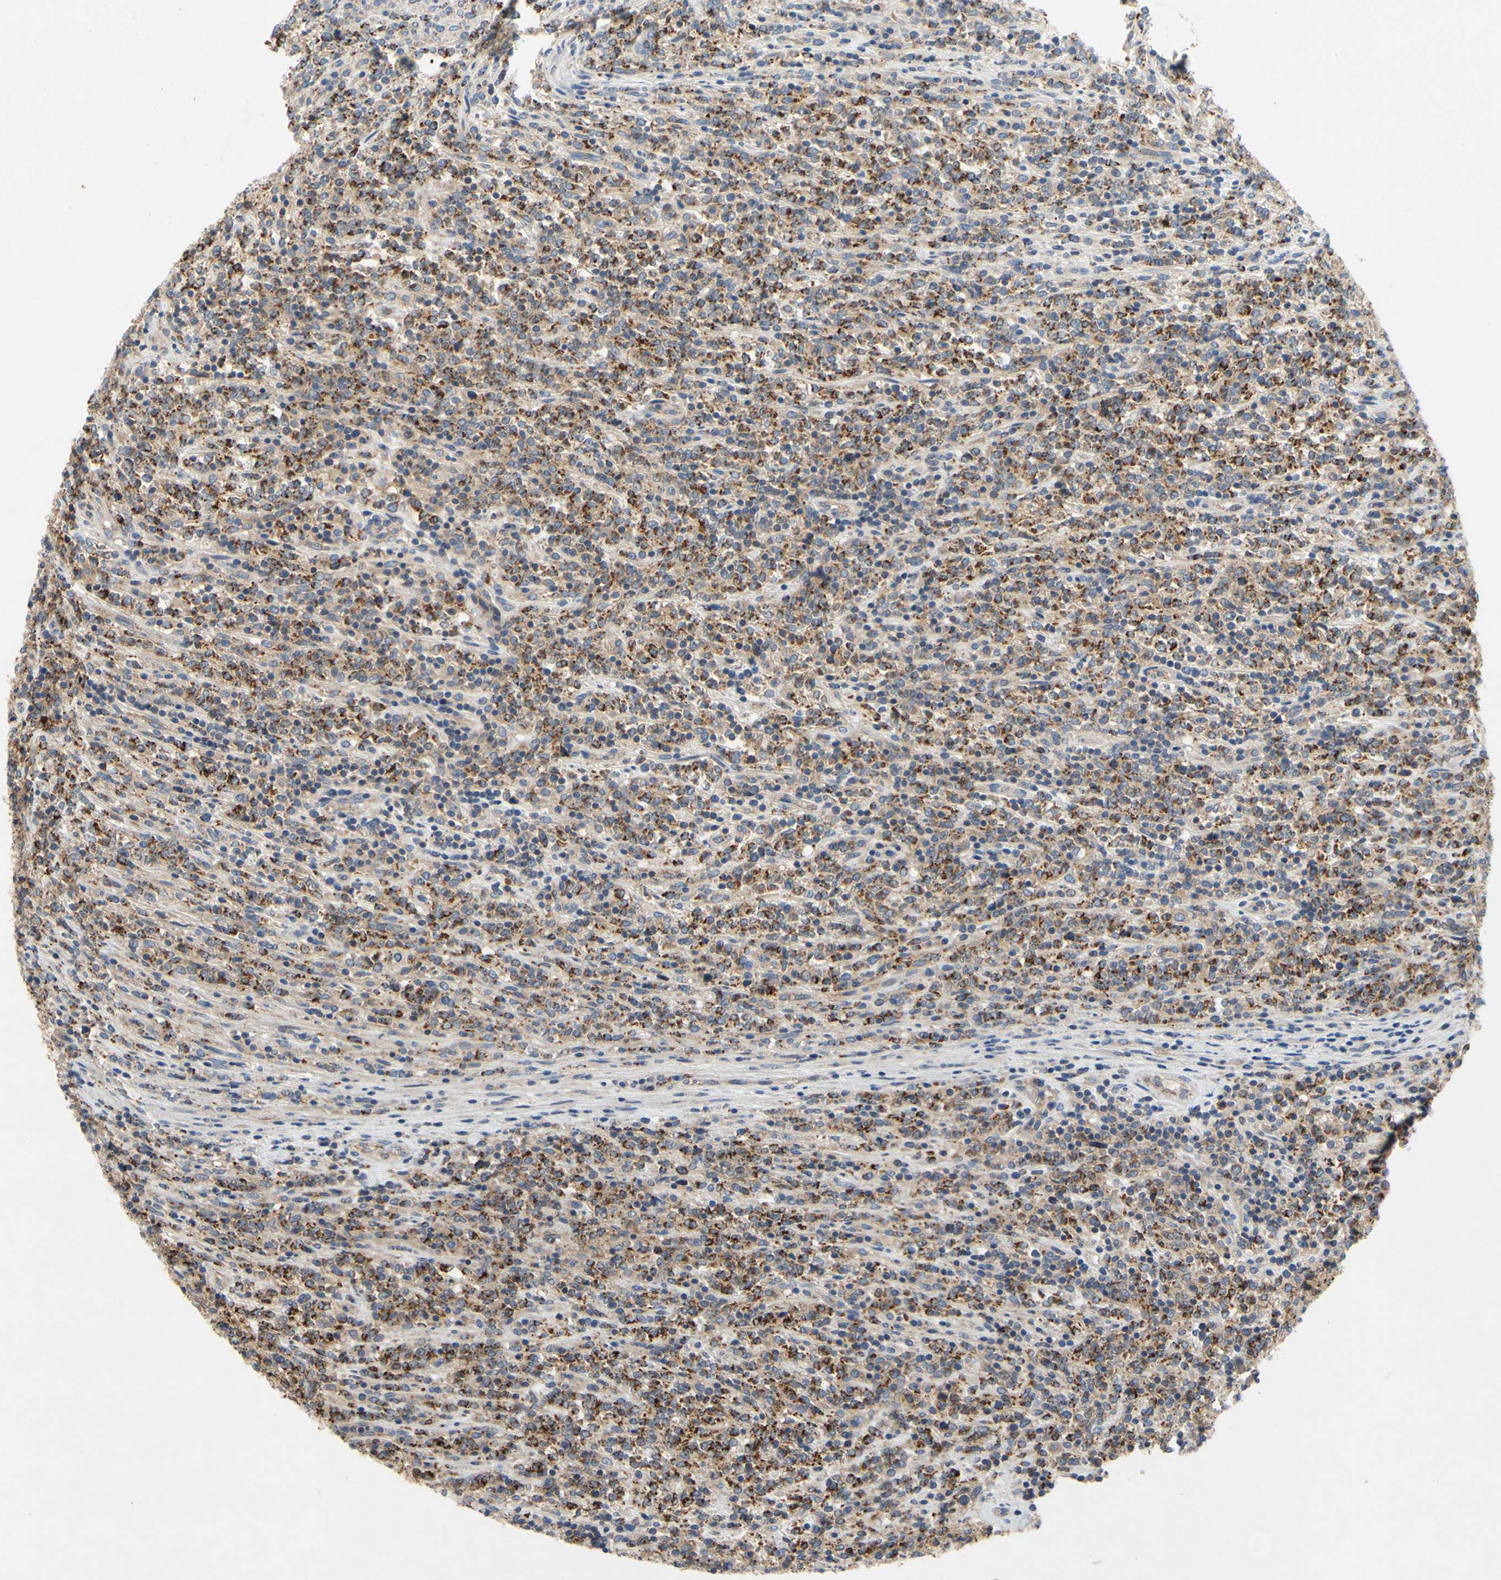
{"staining": {"intensity": "strong", "quantity": ">75%", "location": "cytoplasmic/membranous"}, "tissue": "lymphoma", "cell_type": "Tumor cells", "image_type": "cancer", "snomed": [{"axis": "morphology", "description": "Malignant lymphoma, non-Hodgkin's type, High grade"}, {"axis": "topography", "description": "Soft tissue"}], "caption": "An immunohistochemistry (IHC) photomicrograph of neoplastic tissue is shown. Protein staining in brown highlights strong cytoplasmic/membranous positivity in malignant lymphoma, non-Hodgkin's type (high-grade) within tumor cells. The protein is stained brown, and the nuclei are stained in blue (DAB IHC with brightfield microscopy, high magnification).", "gene": "KLHDC8B", "patient": {"sex": "male", "age": 18}}